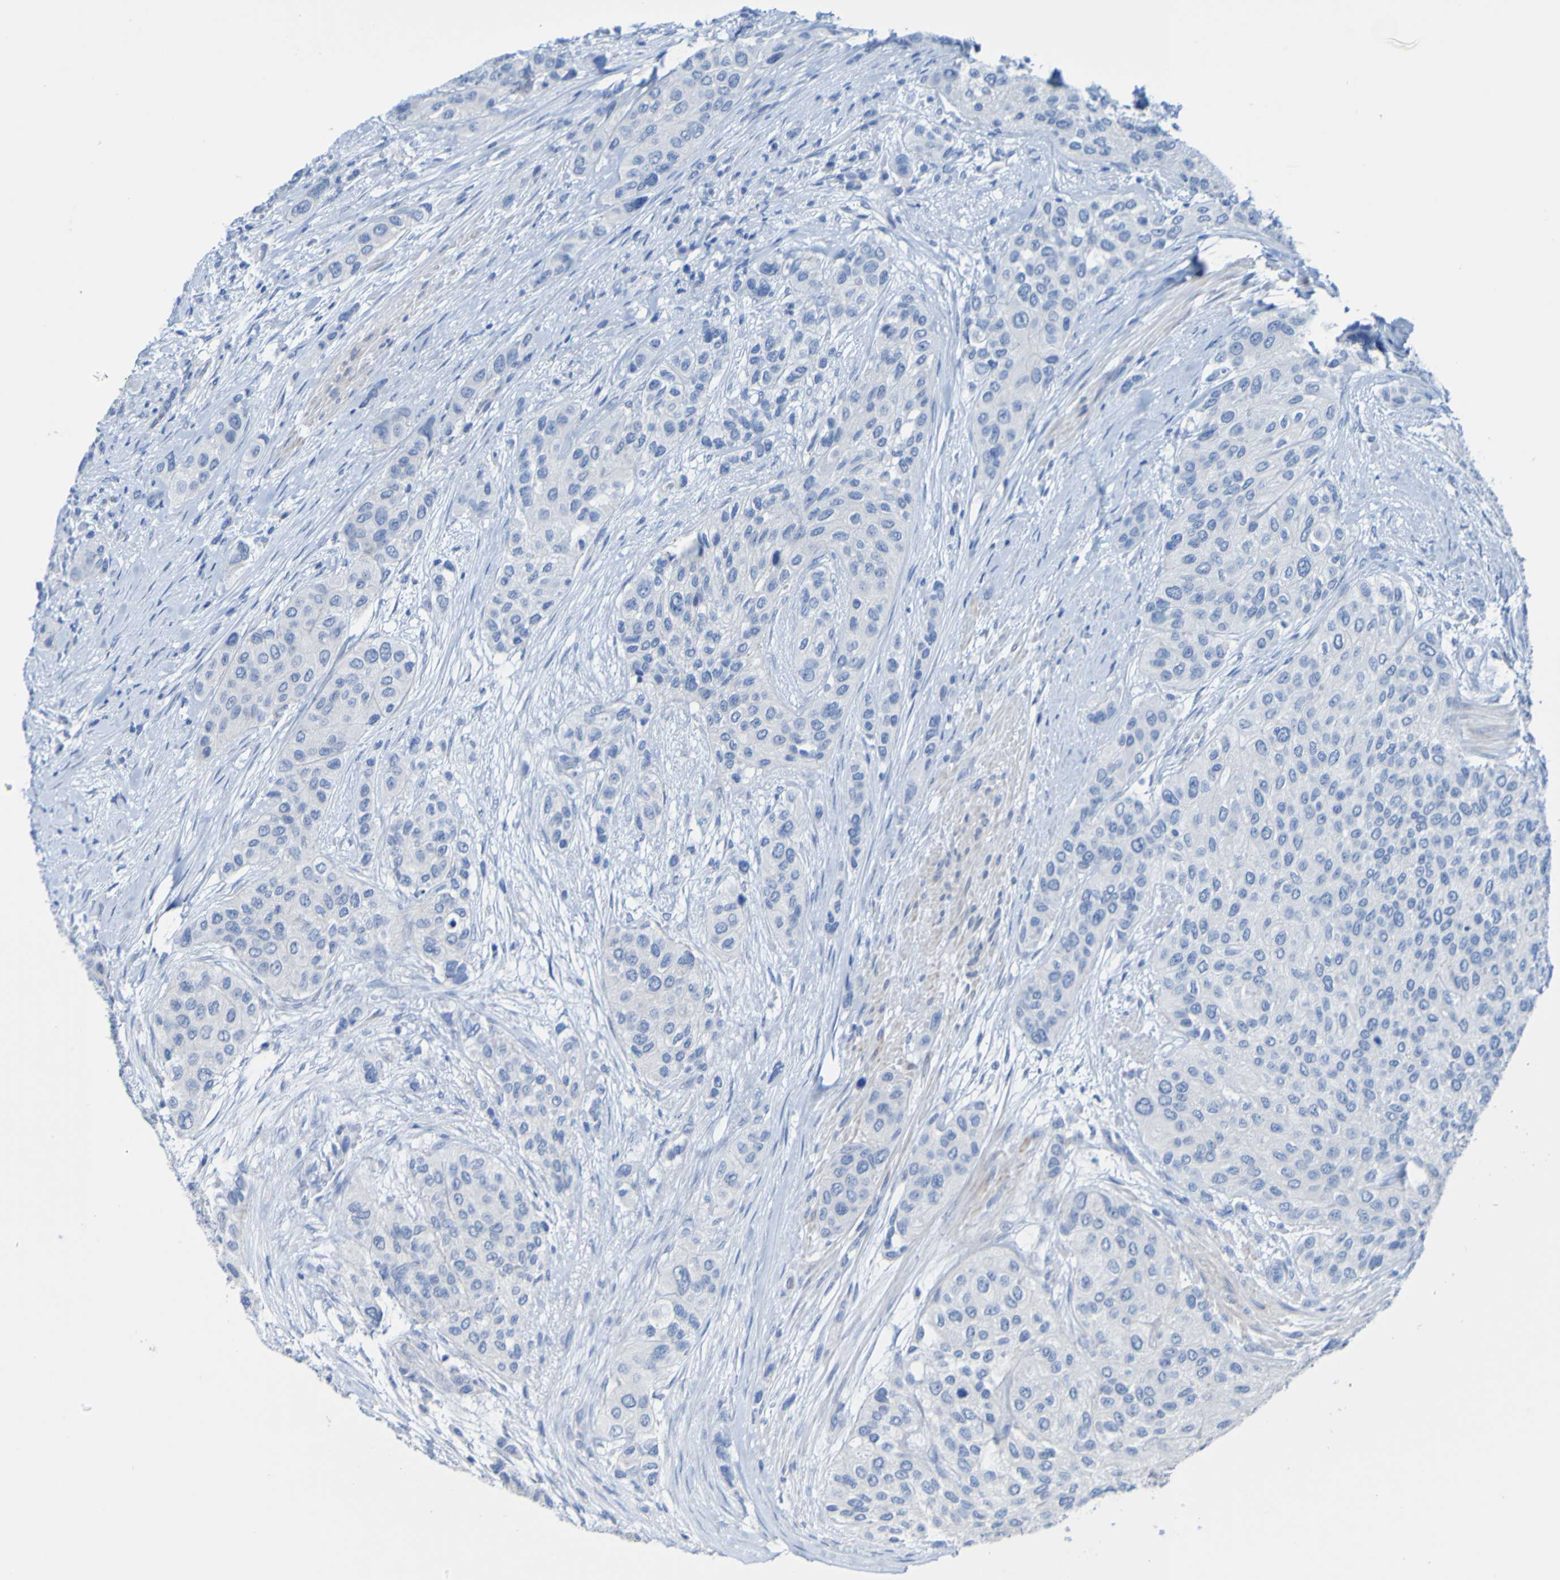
{"staining": {"intensity": "weak", "quantity": "<25%", "location": "cytoplasmic/membranous"}, "tissue": "urothelial cancer", "cell_type": "Tumor cells", "image_type": "cancer", "snomed": [{"axis": "morphology", "description": "Urothelial carcinoma, High grade"}, {"axis": "topography", "description": "Urinary bladder"}], "caption": "An immunohistochemistry photomicrograph of high-grade urothelial carcinoma is shown. There is no staining in tumor cells of high-grade urothelial carcinoma.", "gene": "ACMSD", "patient": {"sex": "female", "age": 56}}